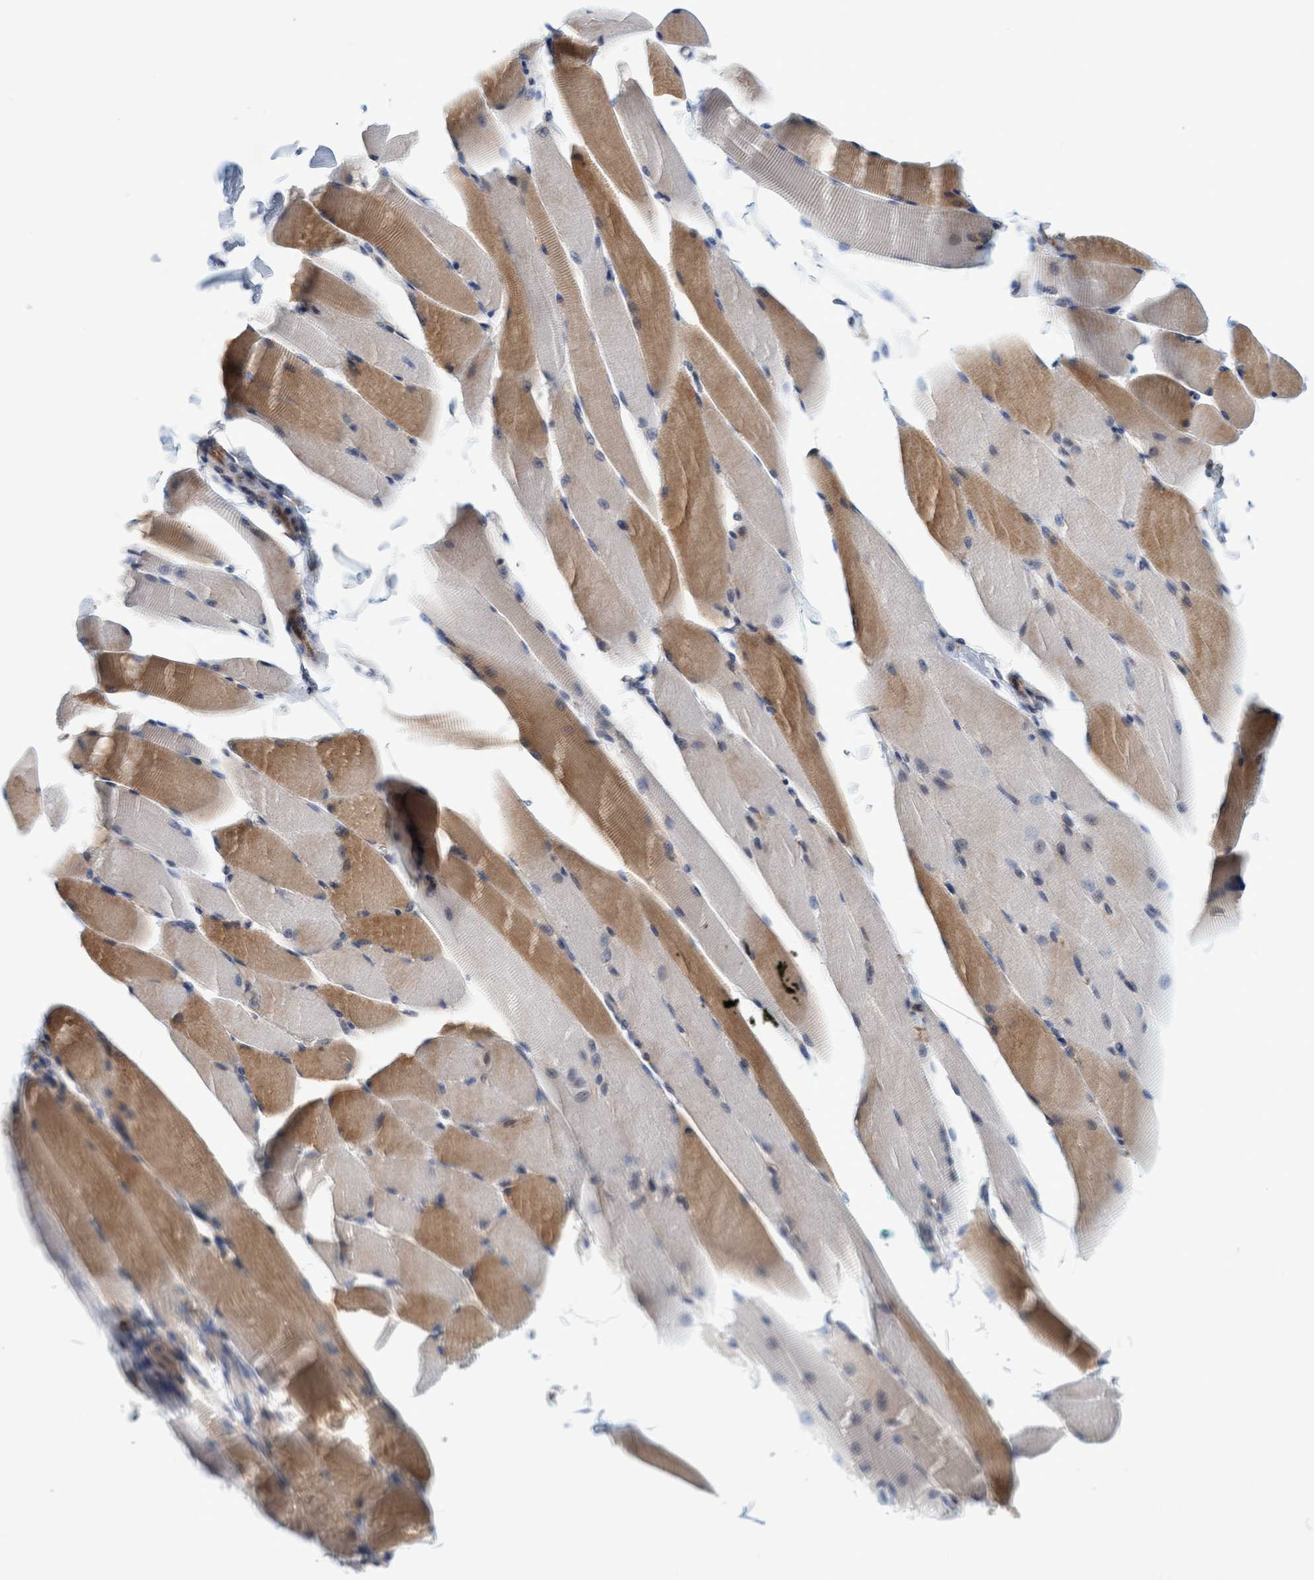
{"staining": {"intensity": "moderate", "quantity": "25%-75%", "location": "cytoplasmic/membranous"}, "tissue": "skeletal muscle", "cell_type": "Myocytes", "image_type": "normal", "snomed": [{"axis": "morphology", "description": "Normal tissue, NOS"}, {"axis": "topography", "description": "Skeletal muscle"}, {"axis": "topography", "description": "Peripheral nerve tissue"}], "caption": "Protein expression analysis of benign human skeletal muscle reveals moderate cytoplasmic/membranous expression in approximately 25%-75% of myocytes. (Brightfield microscopy of DAB IHC at high magnification).", "gene": "SLC28A3", "patient": {"sex": "female", "age": 84}}